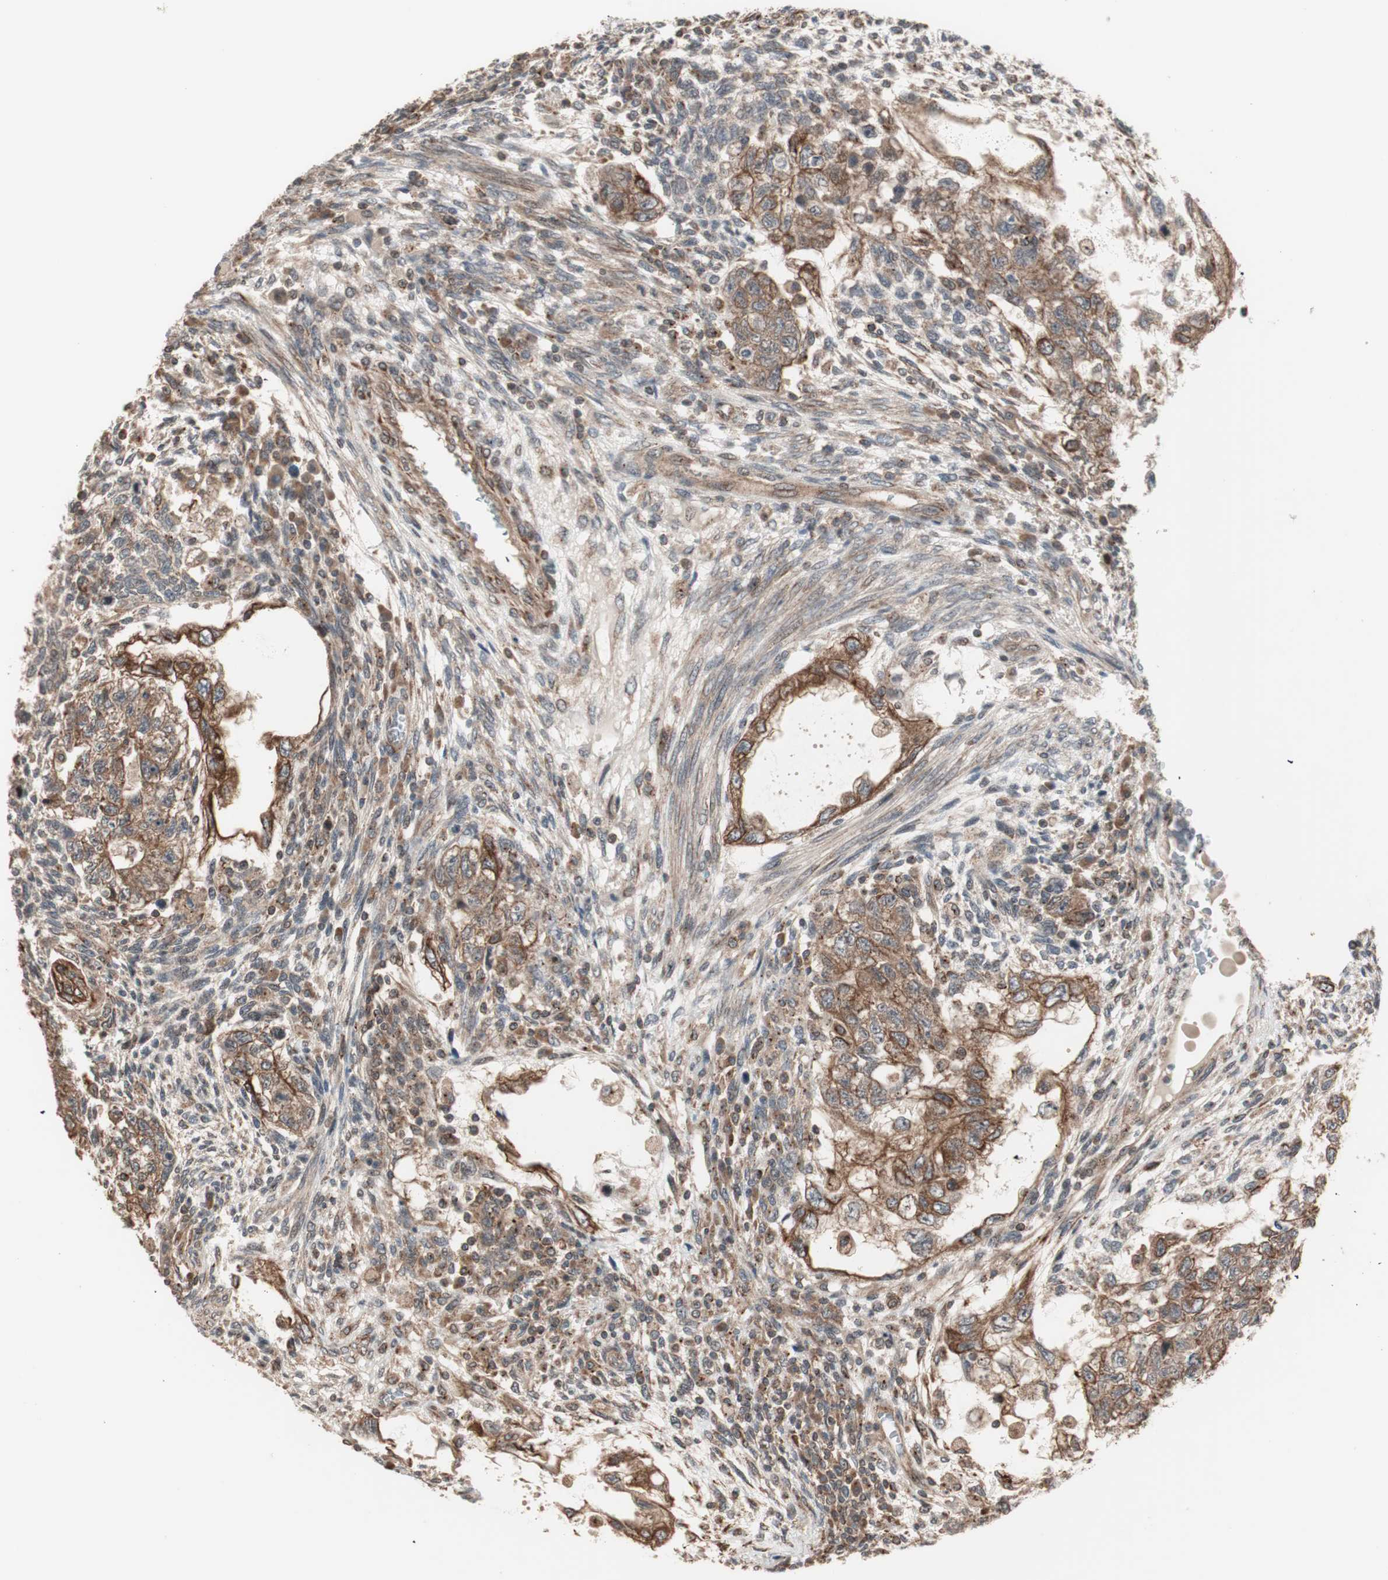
{"staining": {"intensity": "moderate", "quantity": ">75%", "location": "cytoplasmic/membranous"}, "tissue": "testis cancer", "cell_type": "Tumor cells", "image_type": "cancer", "snomed": [{"axis": "morphology", "description": "Normal tissue, NOS"}, {"axis": "morphology", "description": "Carcinoma, Embryonal, NOS"}, {"axis": "topography", "description": "Testis"}], "caption": "Immunohistochemistry of human embryonal carcinoma (testis) demonstrates medium levels of moderate cytoplasmic/membranous expression in about >75% of tumor cells.", "gene": "FBXO5", "patient": {"sex": "male", "age": 36}}